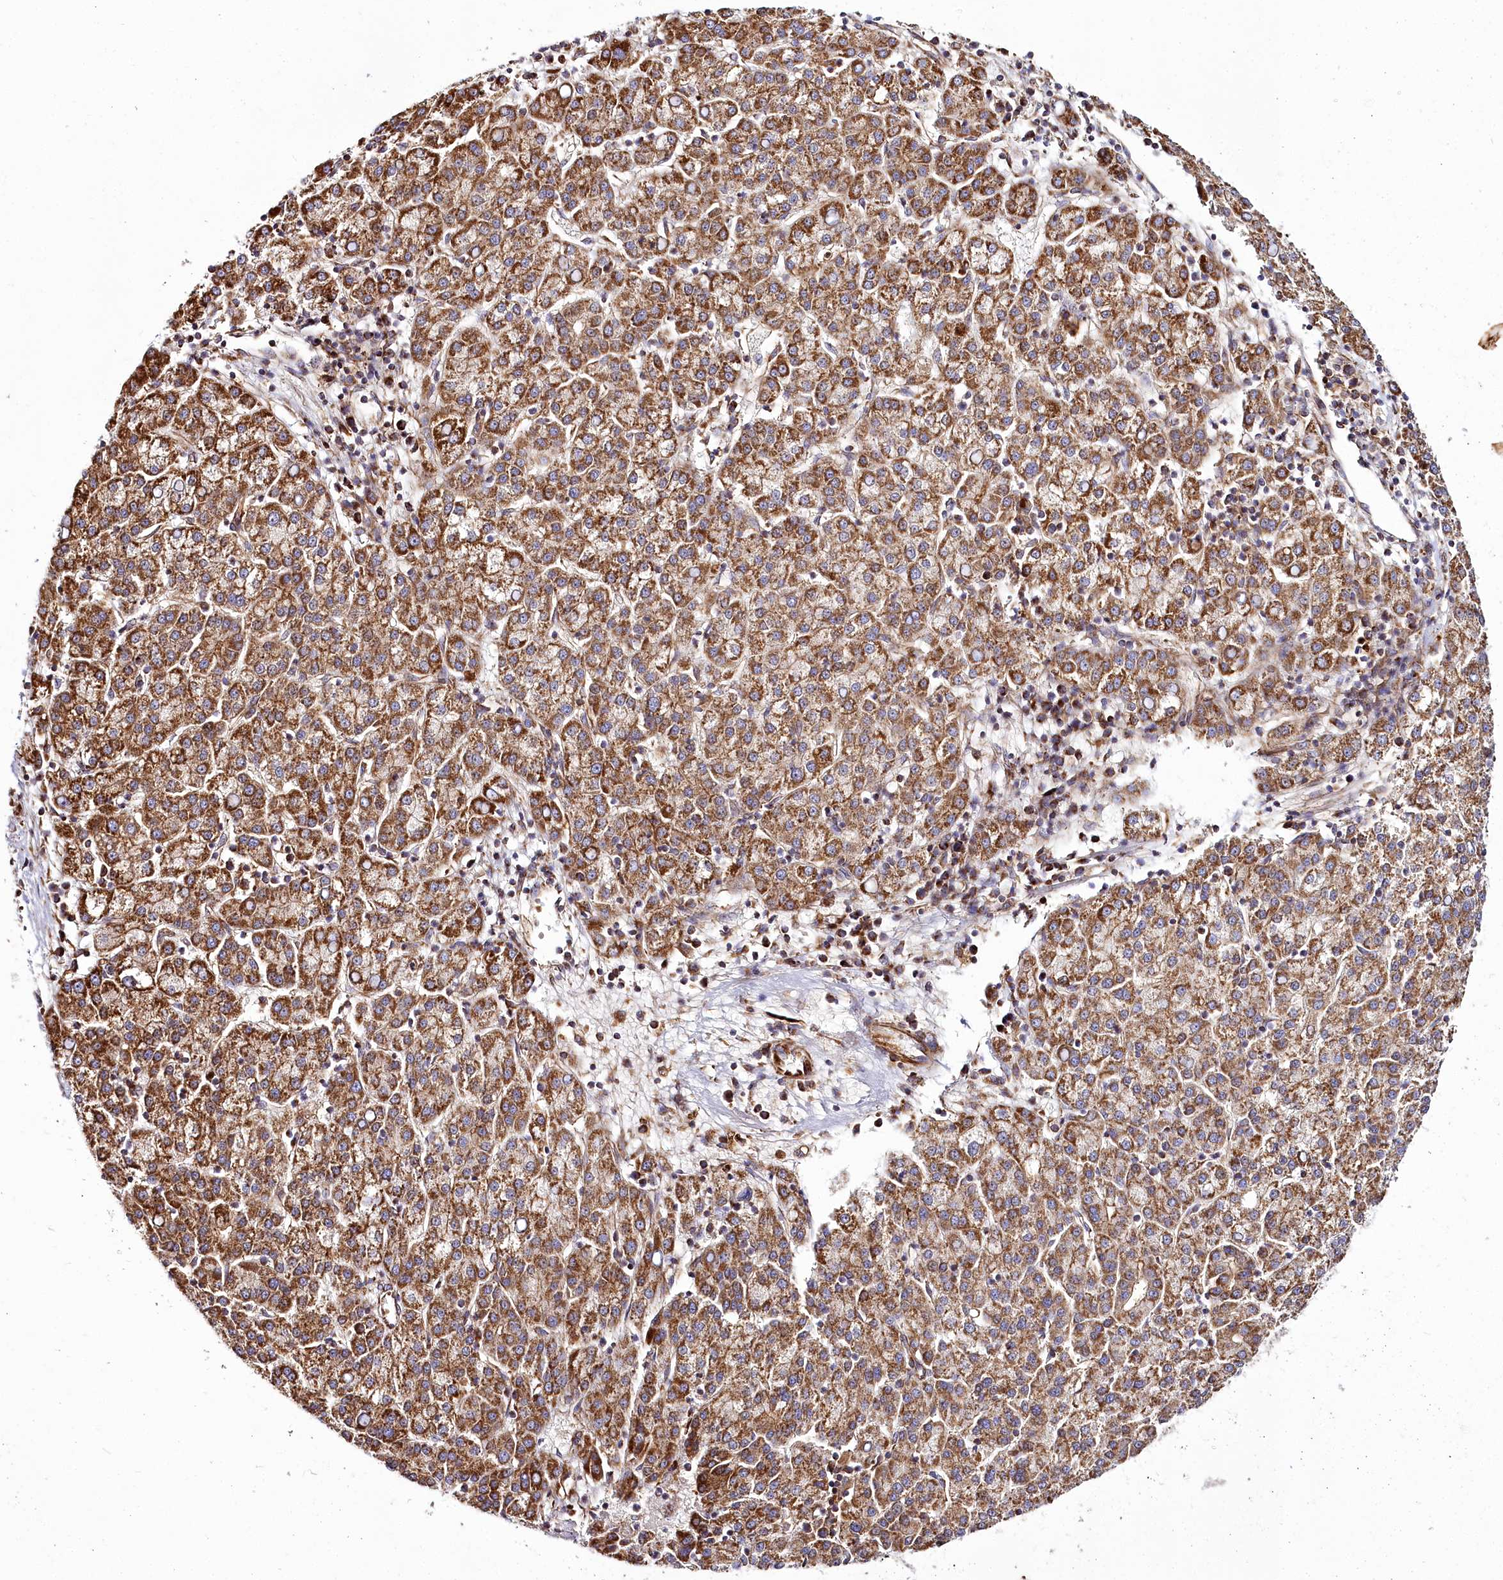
{"staining": {"intensity": "strong", "quantity": ">75%", "location": "cytoplasmic/membranous"}, "tissue": "liver cancer", "cell_type": "Tumor cells", "image_type": "cancer", "snomed": [{"axis": "morphology", "description": "Carcinoma, Hepatocellular, NOS"}, {"axis": "topography", "description": "Liver"}], "caption": "Immunohistochemical staining of human liver cancer reveals high levels of strong cytoplasmic/membranous expression in about >75% of tumor cells.", "gene": "THUMPD3", "patient": {"sex": "female", "age": 58}}